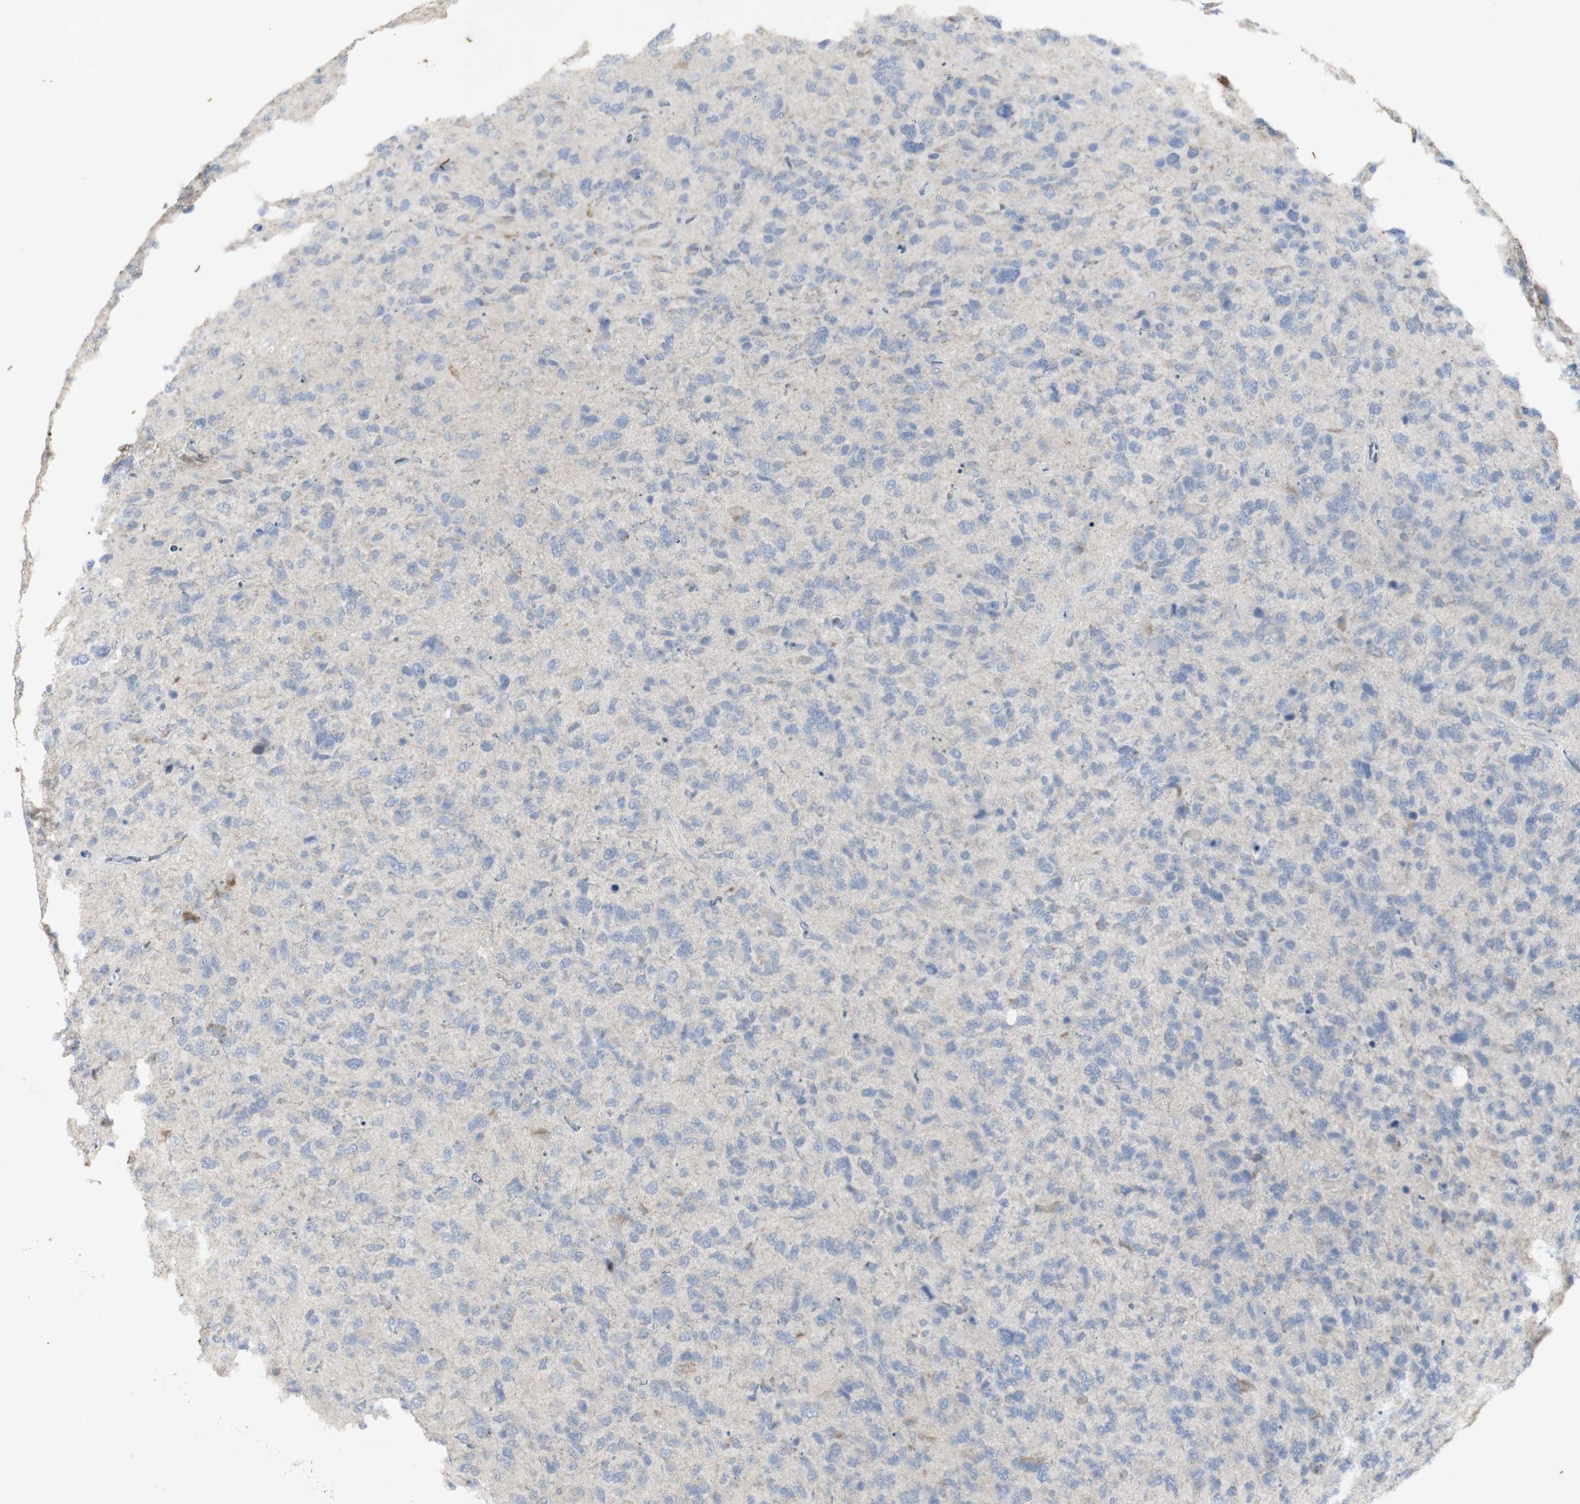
{"staining": {"intensity": "negative", "quantity": "none", "location": "none"}, "tissue": "glioma", "cell_type": "Tumor cells", "image_type": "cancer", "snomed": [{"axis": "morphology", "description": "Glioma, malignant, High grade"}, {"axis": "topography", "description": "Brain"}], "caption": "Histopathology image shows no significant protein positivity in tumor cells of glioma.", "gene": "INS", "patient": {"sex": "female", "age": 58}}